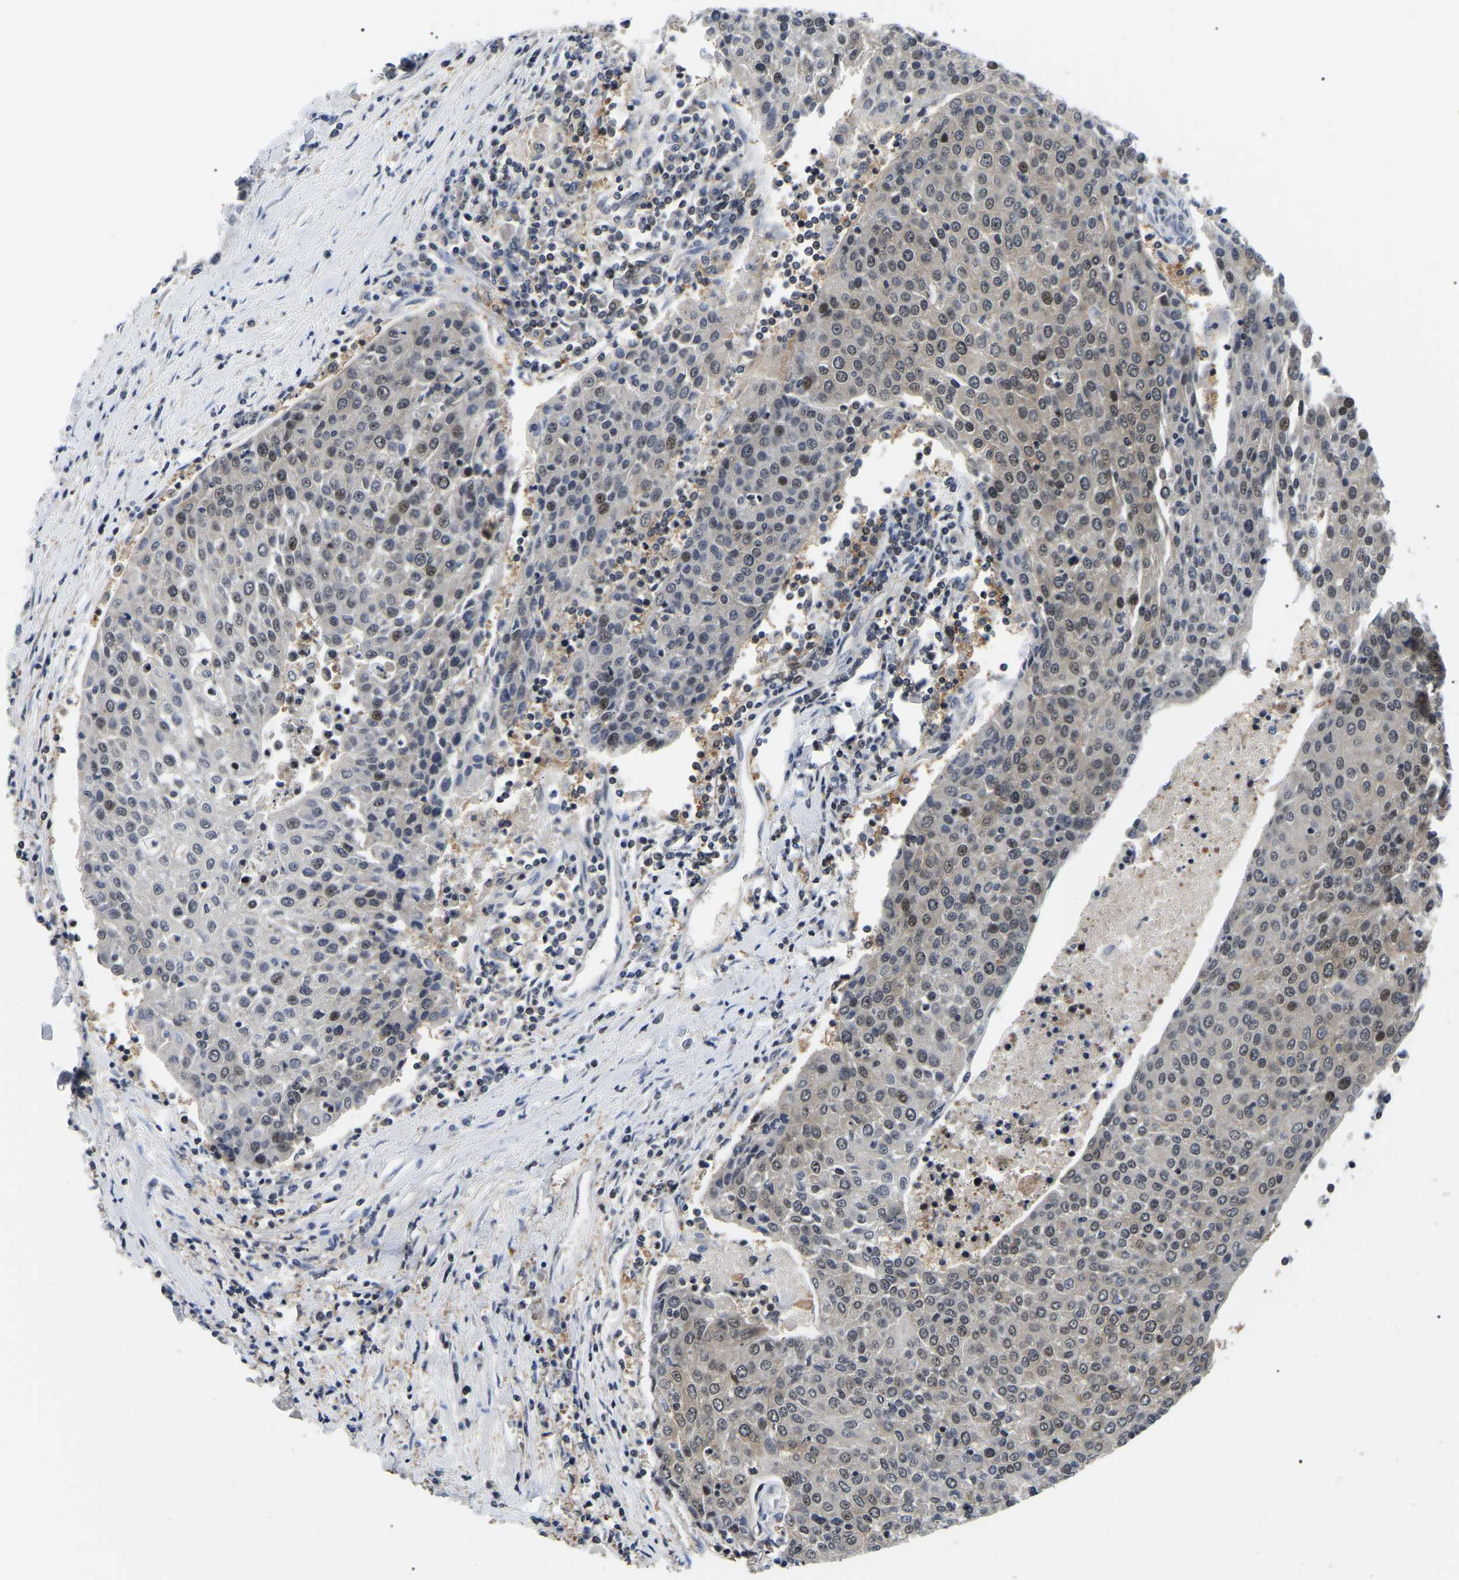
{"staining": {"intensity": "moderate", "quantity": "<25%", "location": "cytoplasmic/membranous,nuclear"}, "tissue": "urothelial cancer", "cell_type": "Tumor cells", "image_type": "cancer", "snomed": [{"axis": "morphology", "description": "Urothelial carcinoma, High grade"}, {"axis": "topography", "description": "Urinary bladder"}], "caption": "Immunohistochemistry photomicrograph of human urothelial carcinoma (high-grade) stained for a protein (brown), which exhibits low levels of moderate cytoplasmic/membranous and nuclear staining in approximately <25% of tumor cells.", "gene": "RRP1B", "patient": {"sex": "female", "age": 85}}